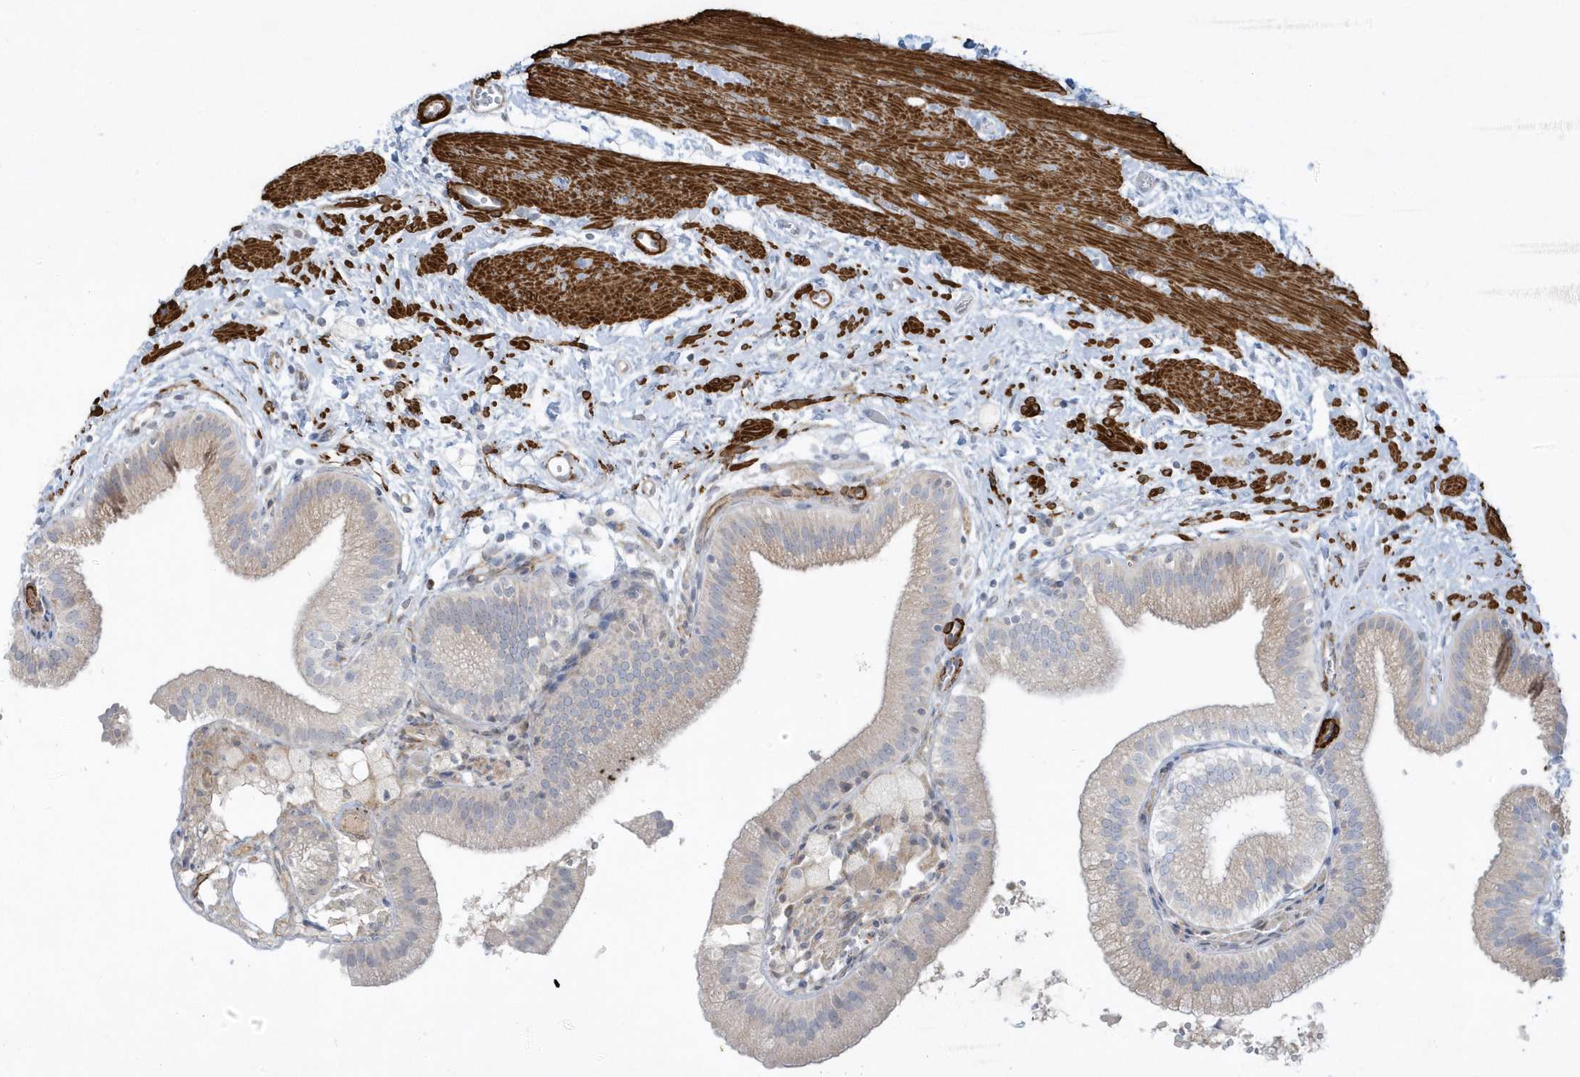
{"staining": {"intensity": "weak", "quantity": "25%-75%", "location": "cytoplasmic/membranous"}, "tissue": "gallbladder", "cell_type": "Glandular cells", "image_type": "normal", "snomed": [{"axis": "morphology", "description": "Normal tissue, NOS"}, {"axis": "topography", "description": "Gallbladder"}], "caption": "The image shows immunohistochemical staining of normal gallbladder. There is weak cytoplasmic/membranous expression is present in approximately 25%-75% of glandular cells. (IHC, brightfield microscopy, high magnification).", "gene": "THADA", "patient": {"sex": "male", "age": 55}}